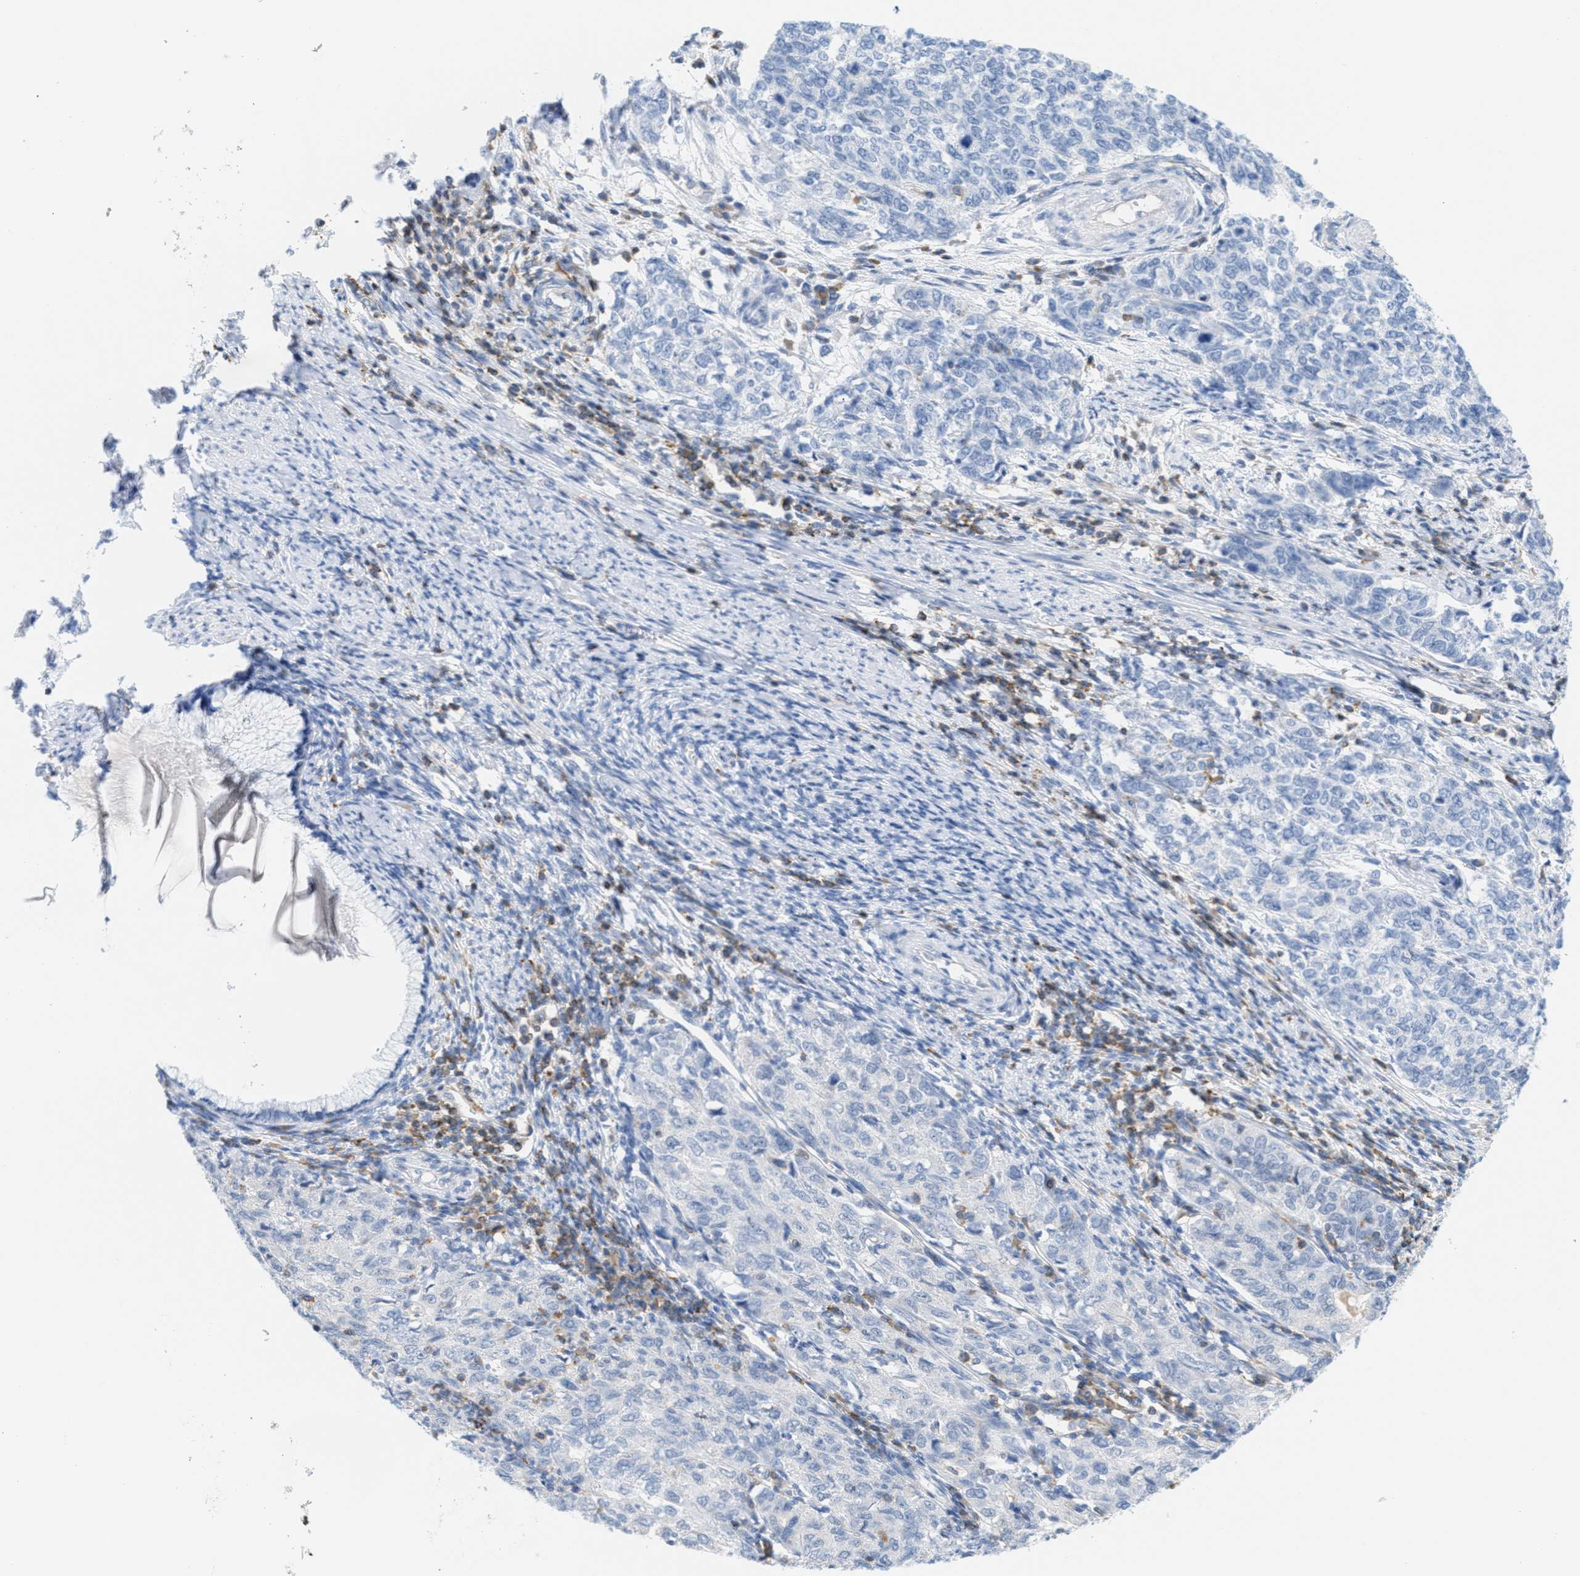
{"staining": {"intensity": "negative", "quantity": "none", "location": "none"}, "tissue": "cervical cancer", "cell_type": "Tumor cells", "image_type": "cancer", "snomed": [{"axis": "morphology", "description": "Squamous cell carcinoma, NOS"}, {"axis": "topography", "description": "Cervix"}], "caption": "IHC of squamous cell carcinoma (cervical) reveals no positivity in tumor cells.", "gene": "IL16", "patient": {"sex": "female", "age": 63}}